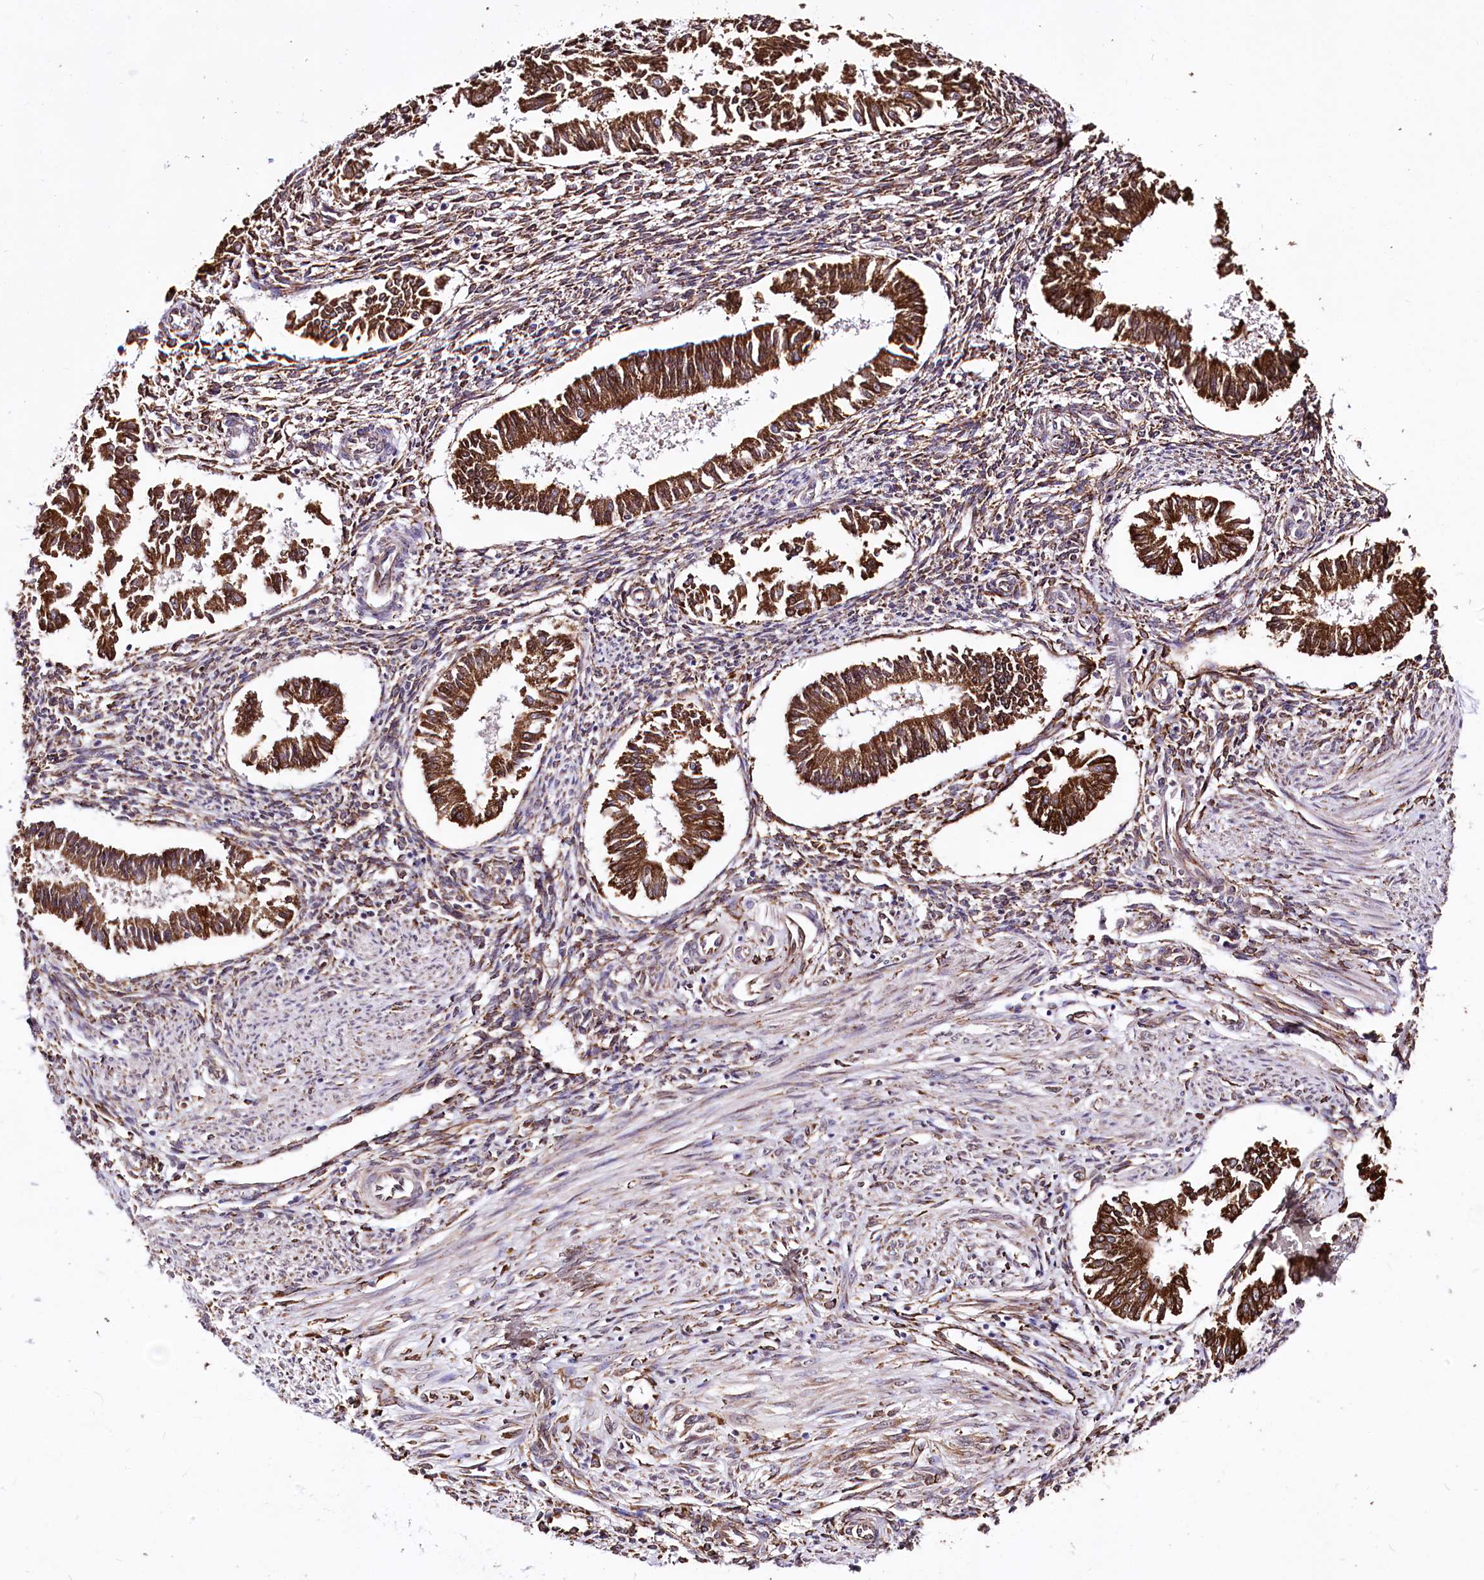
{"staining": {"intensity": "moderate", "quantity": ">75%", "location": "cytoplasmic/membranous"}, "tissue": "endometrium", "cell_type": "Cells in endometrial stroma", "image_type": "normal", "snomed": [{"axis": "morphology", "description": "Normal tissue, NOS"}, {"axis": "topography", "description": "Uterus"}, {"axis": "topography", "description": "Endometrium"}], "caption": "The image shows staining of unremarkable endometrium, revealing moderate cytoplasmic/membranous protein staining (brown color) within cells in endometrial stroma. The protein is shown in brown color, while the nuclei are stained blue.", "gene": "WWC1", "patient": {"sex": "female", "age": 48}}